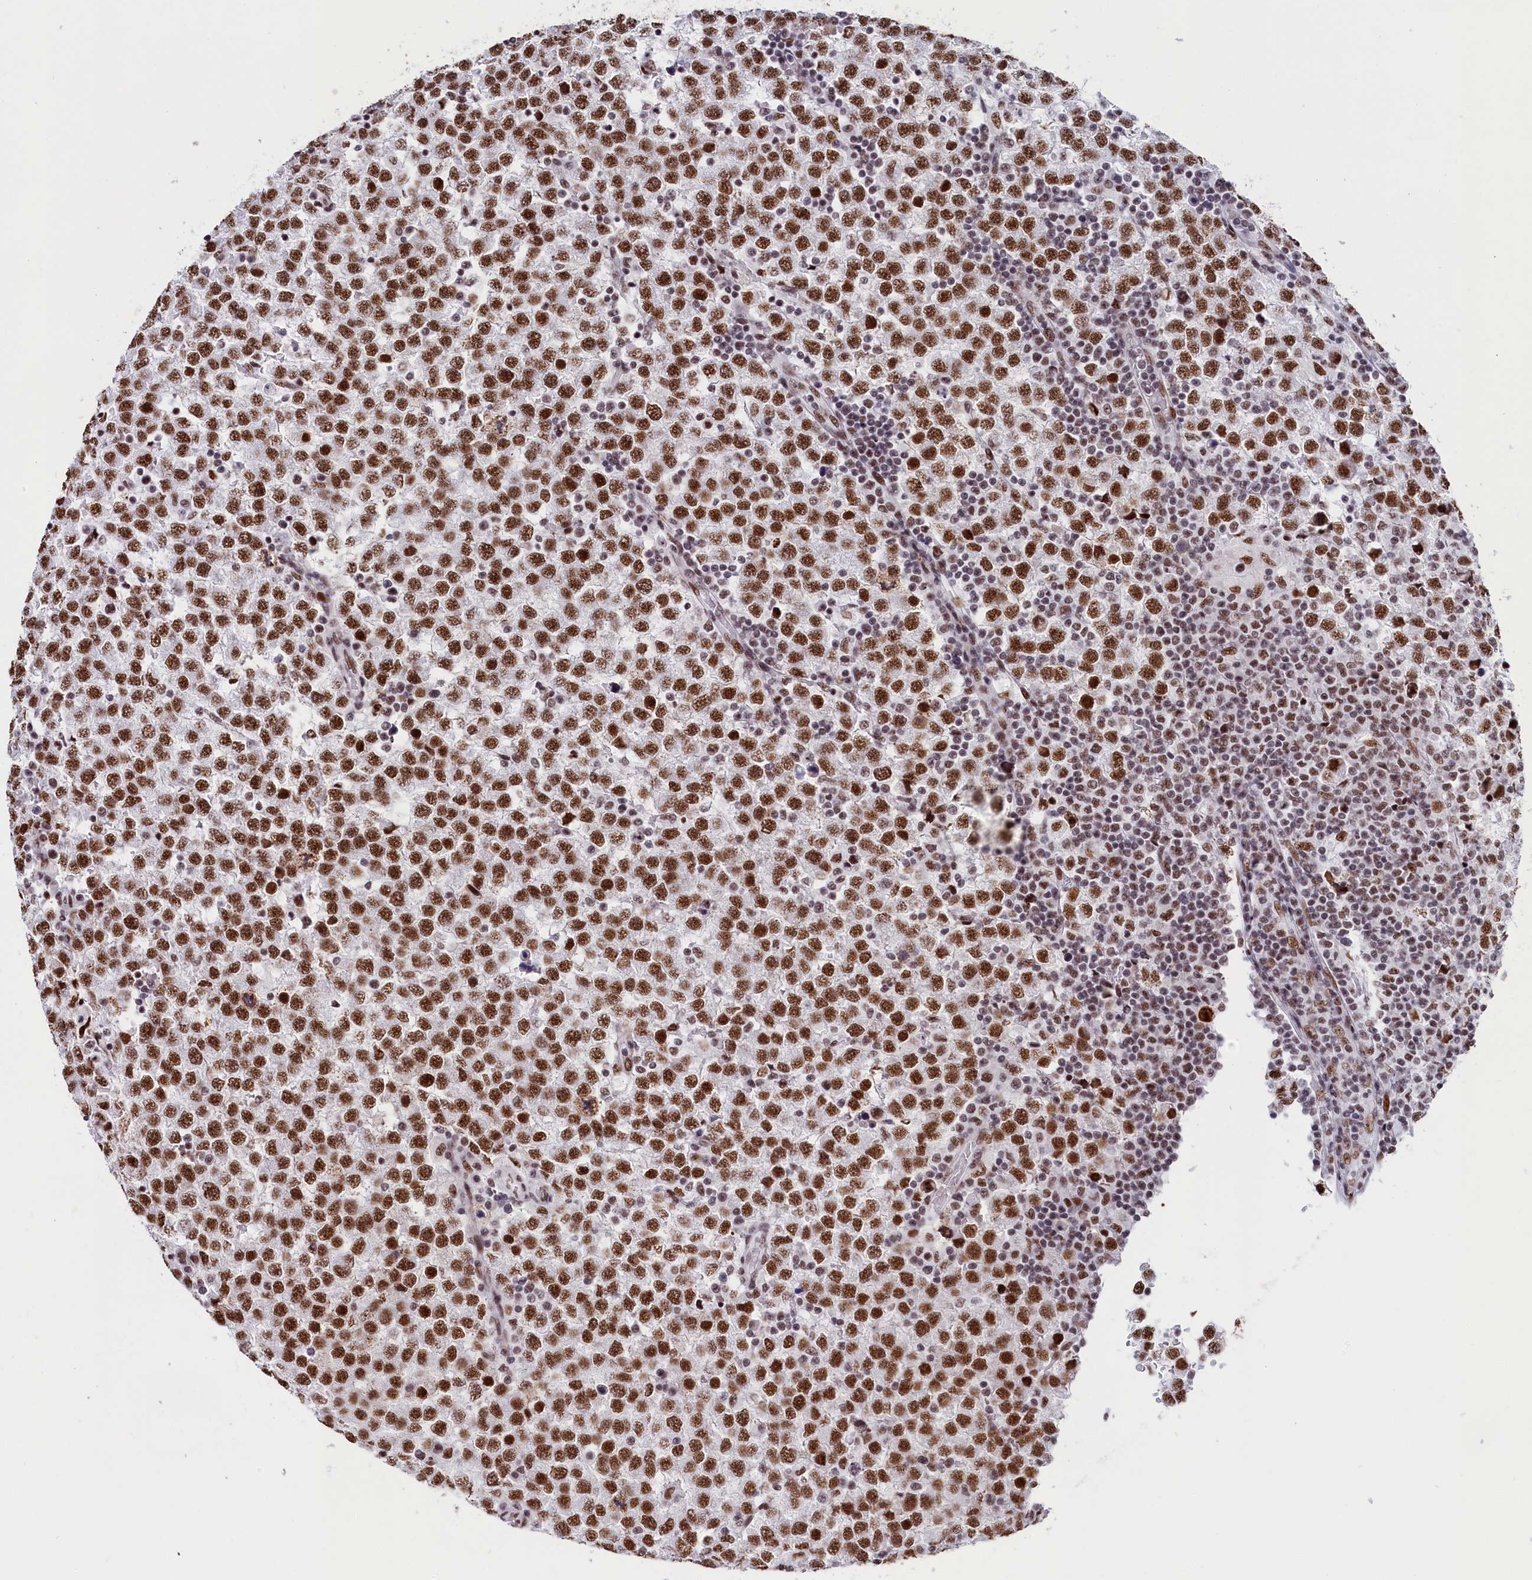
{"staining": {"intensity": "strong", "quantity": ">75%", "location": "nuclear"}, "tissue": "testis cancer", "cell_type": "Tumor cells", "image_type": "cancer", "snomed": [{"axis": "morphology", "description": "Seminoma, NOS"}, {"axis": "topography", "description": "Testis"}], "caption": "Immunohistochemical staining of seminoma (testis) exhibits strong nuclear protein staining in approximately >75% of tumor cells.", "gene": "SNRNP70", "patient": {"sex": "male", "age": 34}}